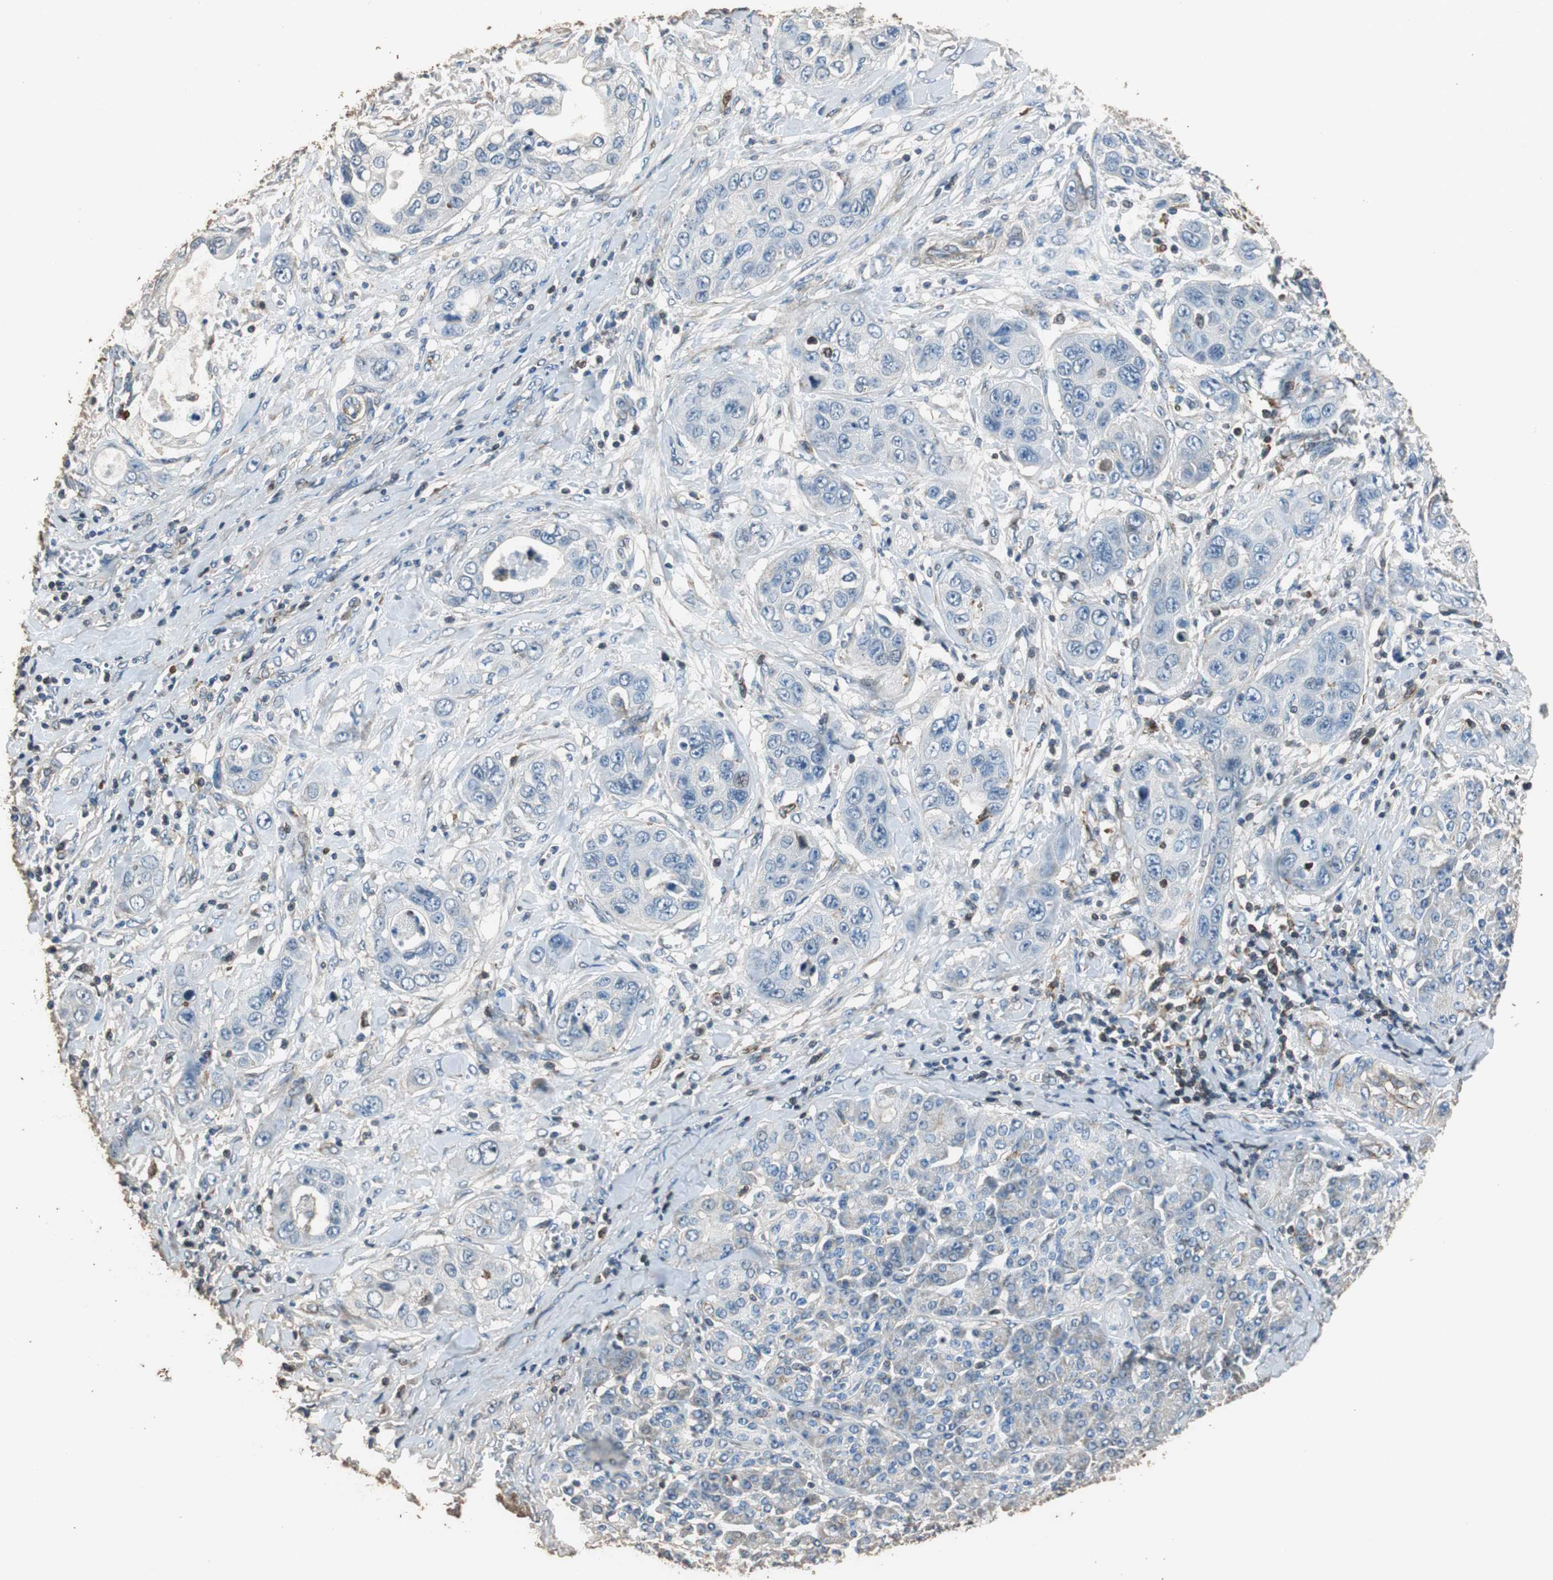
{"staining": {"intensity": "negative", "quantity": "none", "location": "none"}, "tissue": "pancreatic cancer", "cell_type": "Tumor cells", "image_type": "cancer", "snomed": [{"axis": "morphology", "description": "Adenocarcinoma, NOS"}, {"axis": "topography", "description": "Pancreas"}], "caption": "The photomicrograph reveals no significant staining in tumor cells of pancreatic cancer. The staining is performed using DAB (3,3'-diaminobenzidine) brown chromogen with nuclei counter-stained in using hematoxylin.", "gene": "PRKRA", "patient": {"sex": "female", "age": 70}}